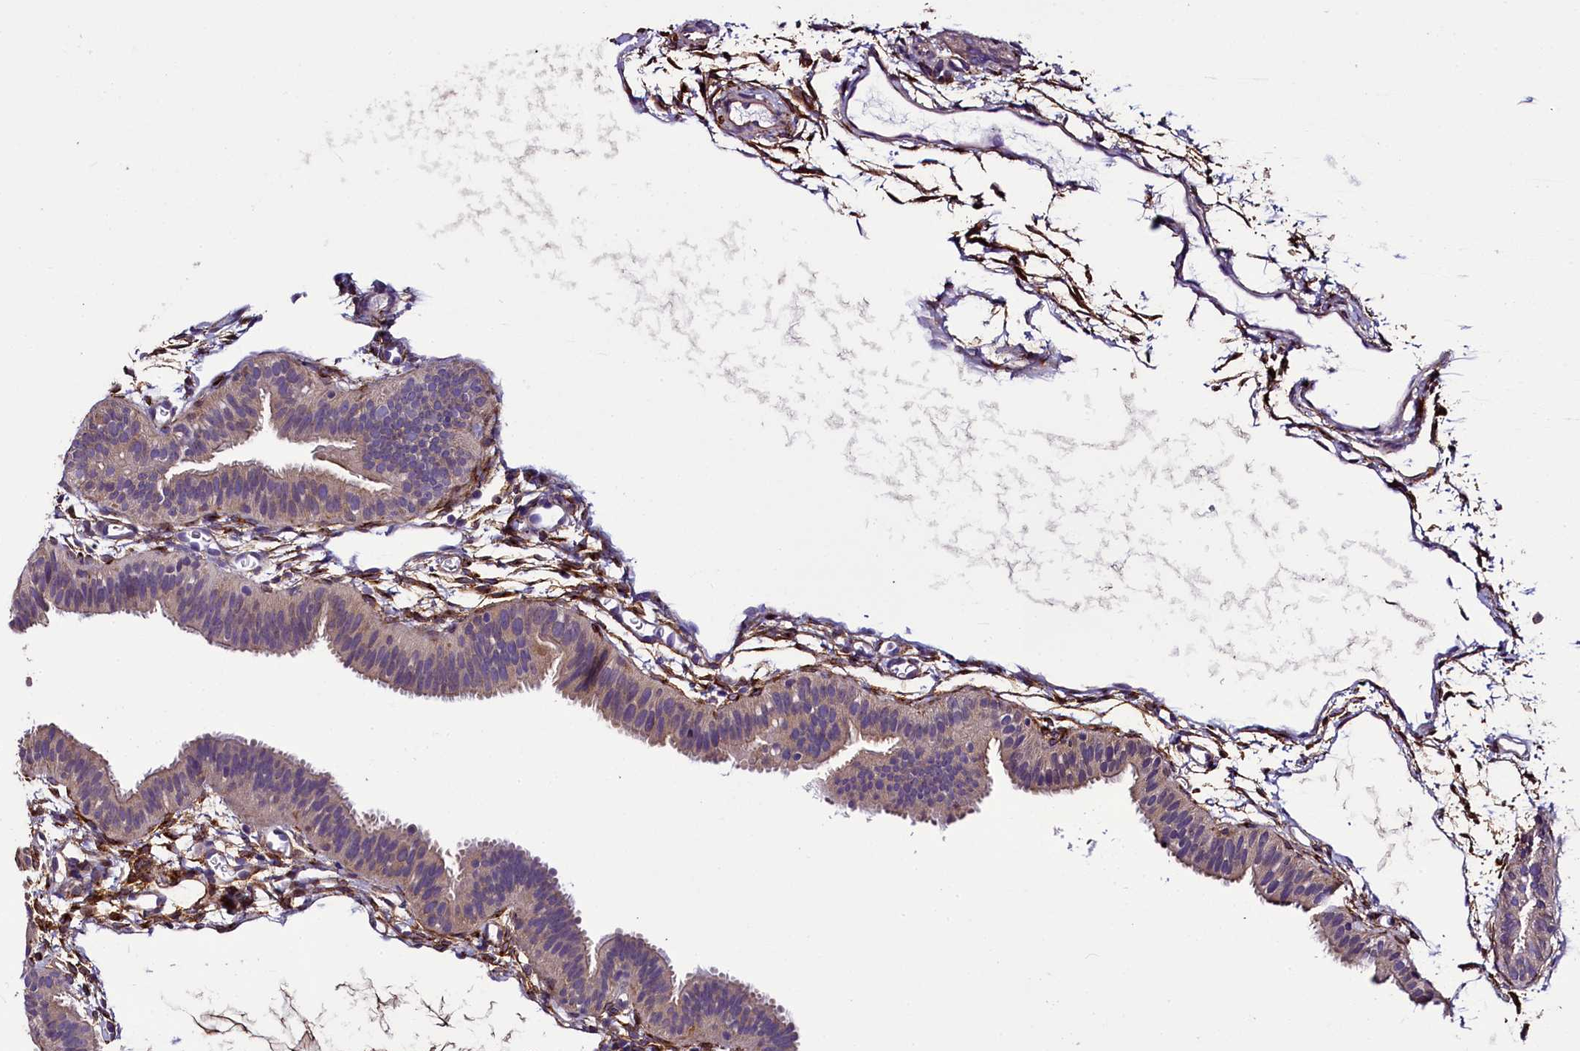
{"staining": {"intensity": "weak", "quantity": "<25%", "location": "cytoplasmic/membranous"}, "tissue": "fallopian tube", "cell_type": "Glandular cells", "image_type": "normal", "snomed": [{"axis": "morphology", "description": "Normal tissue, NOS"}, {"axis": "topography", "description": "Fallopian tube"}], "caption": "IHC histopathology image of normal fallopian tube stained for a protein (brown), which displays no staining in glandular cells.", "gene": "MRC2", "patient": {"sex": "female", "age": 35}}